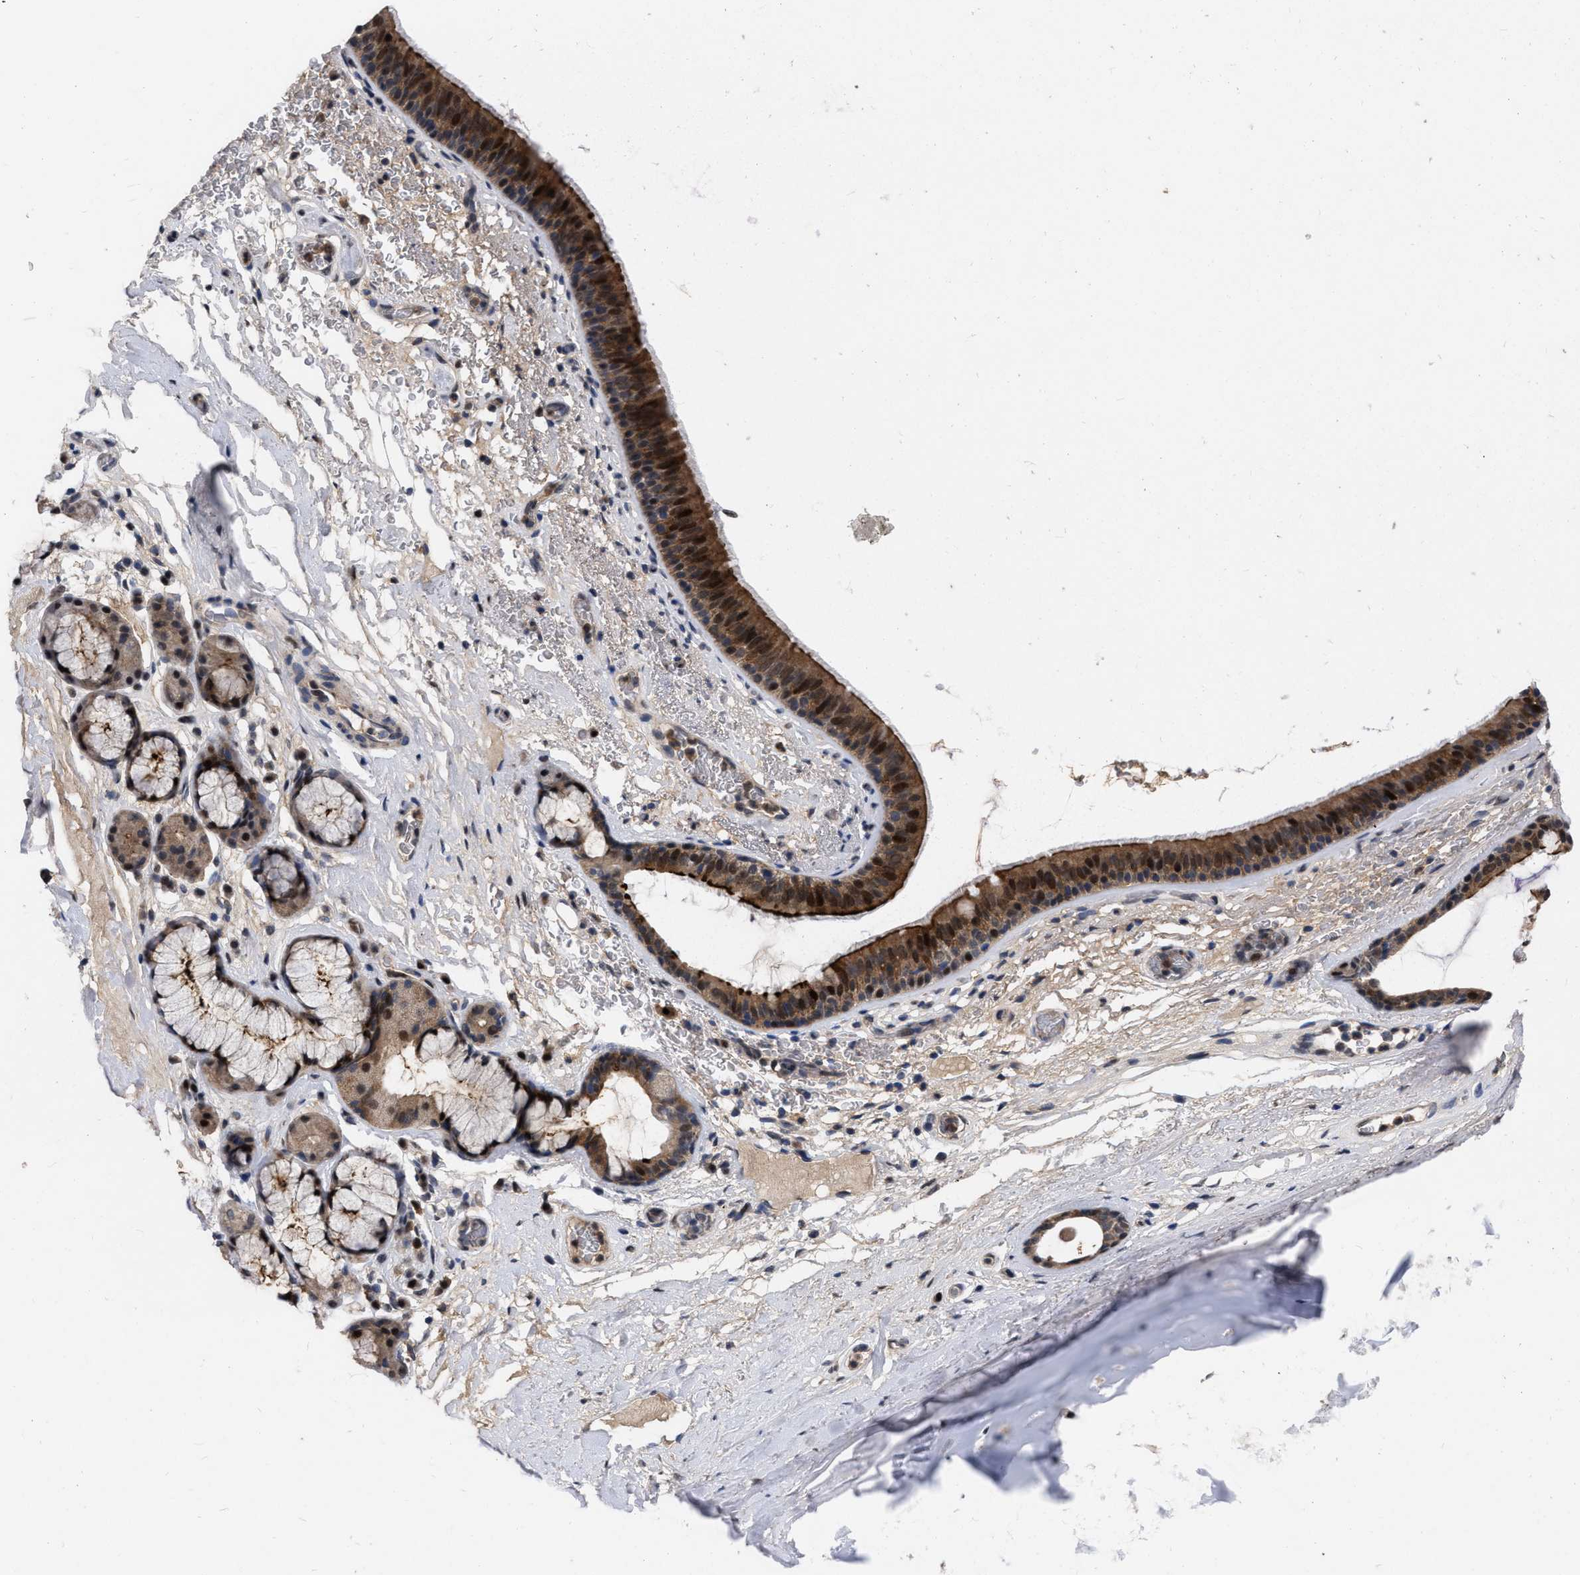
{"staining": {"intensity": "strong", "quantity": ">75%", "location": "cytoplasmic/membranous,nuclear"}, "tissue": "bronchus", "cell_type": "Respiratory epithelial cells", "image_type": "normal", "snomed": [{"axis": "morphology", "description": "Normal tissue, NOS"}, {"axis": "topography", "description": "Cartilage tissue"}], "caption": "Brown immunohistochemical staining in benign human bronchus demonstrates strong cytoplasmic/membranous,nuclear positivity in about >75% of respiratory epithelial cells.", "gene": "MDM4", "patient": {"sex": "female", "age": 63}}